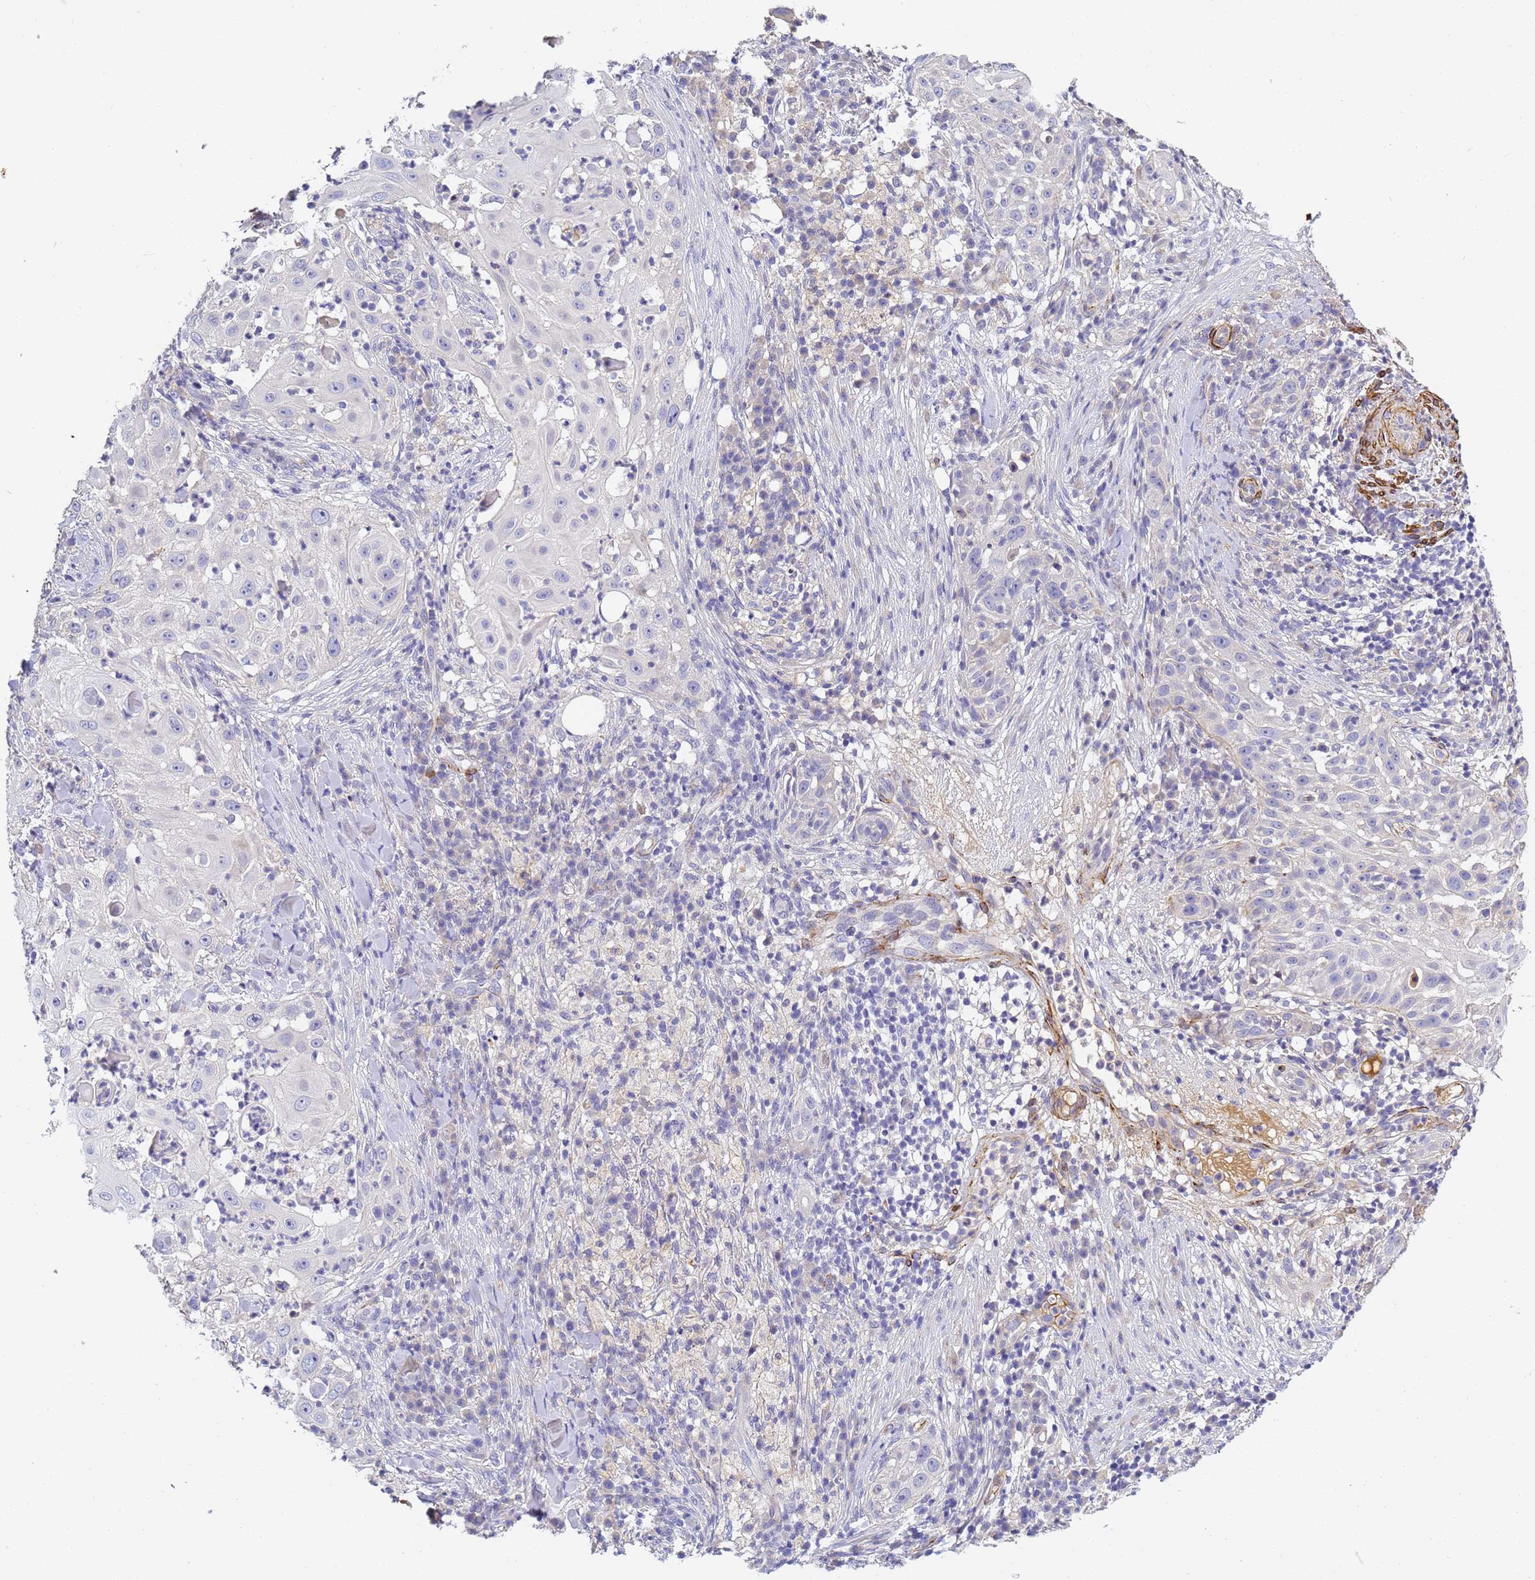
{"staining": {"intensity": "negative", "quantity": "none", "location": "none"}, "tissue": "skin cancer", "cell_type": "Tumor cells", "image_type": "cancer", "snomed": [{"axis": "morphology", "description": "Squamous cell carcinoma, NOS"}, {"axis": "topography", "description": "Skin"}], "caption": "The IHC micrograph has no significant staining in tumor cells of skin cancer (squamous cell carcinoma) tissue.", "gene": "CFH", "patient": {"sex": "female", "age": 44}}